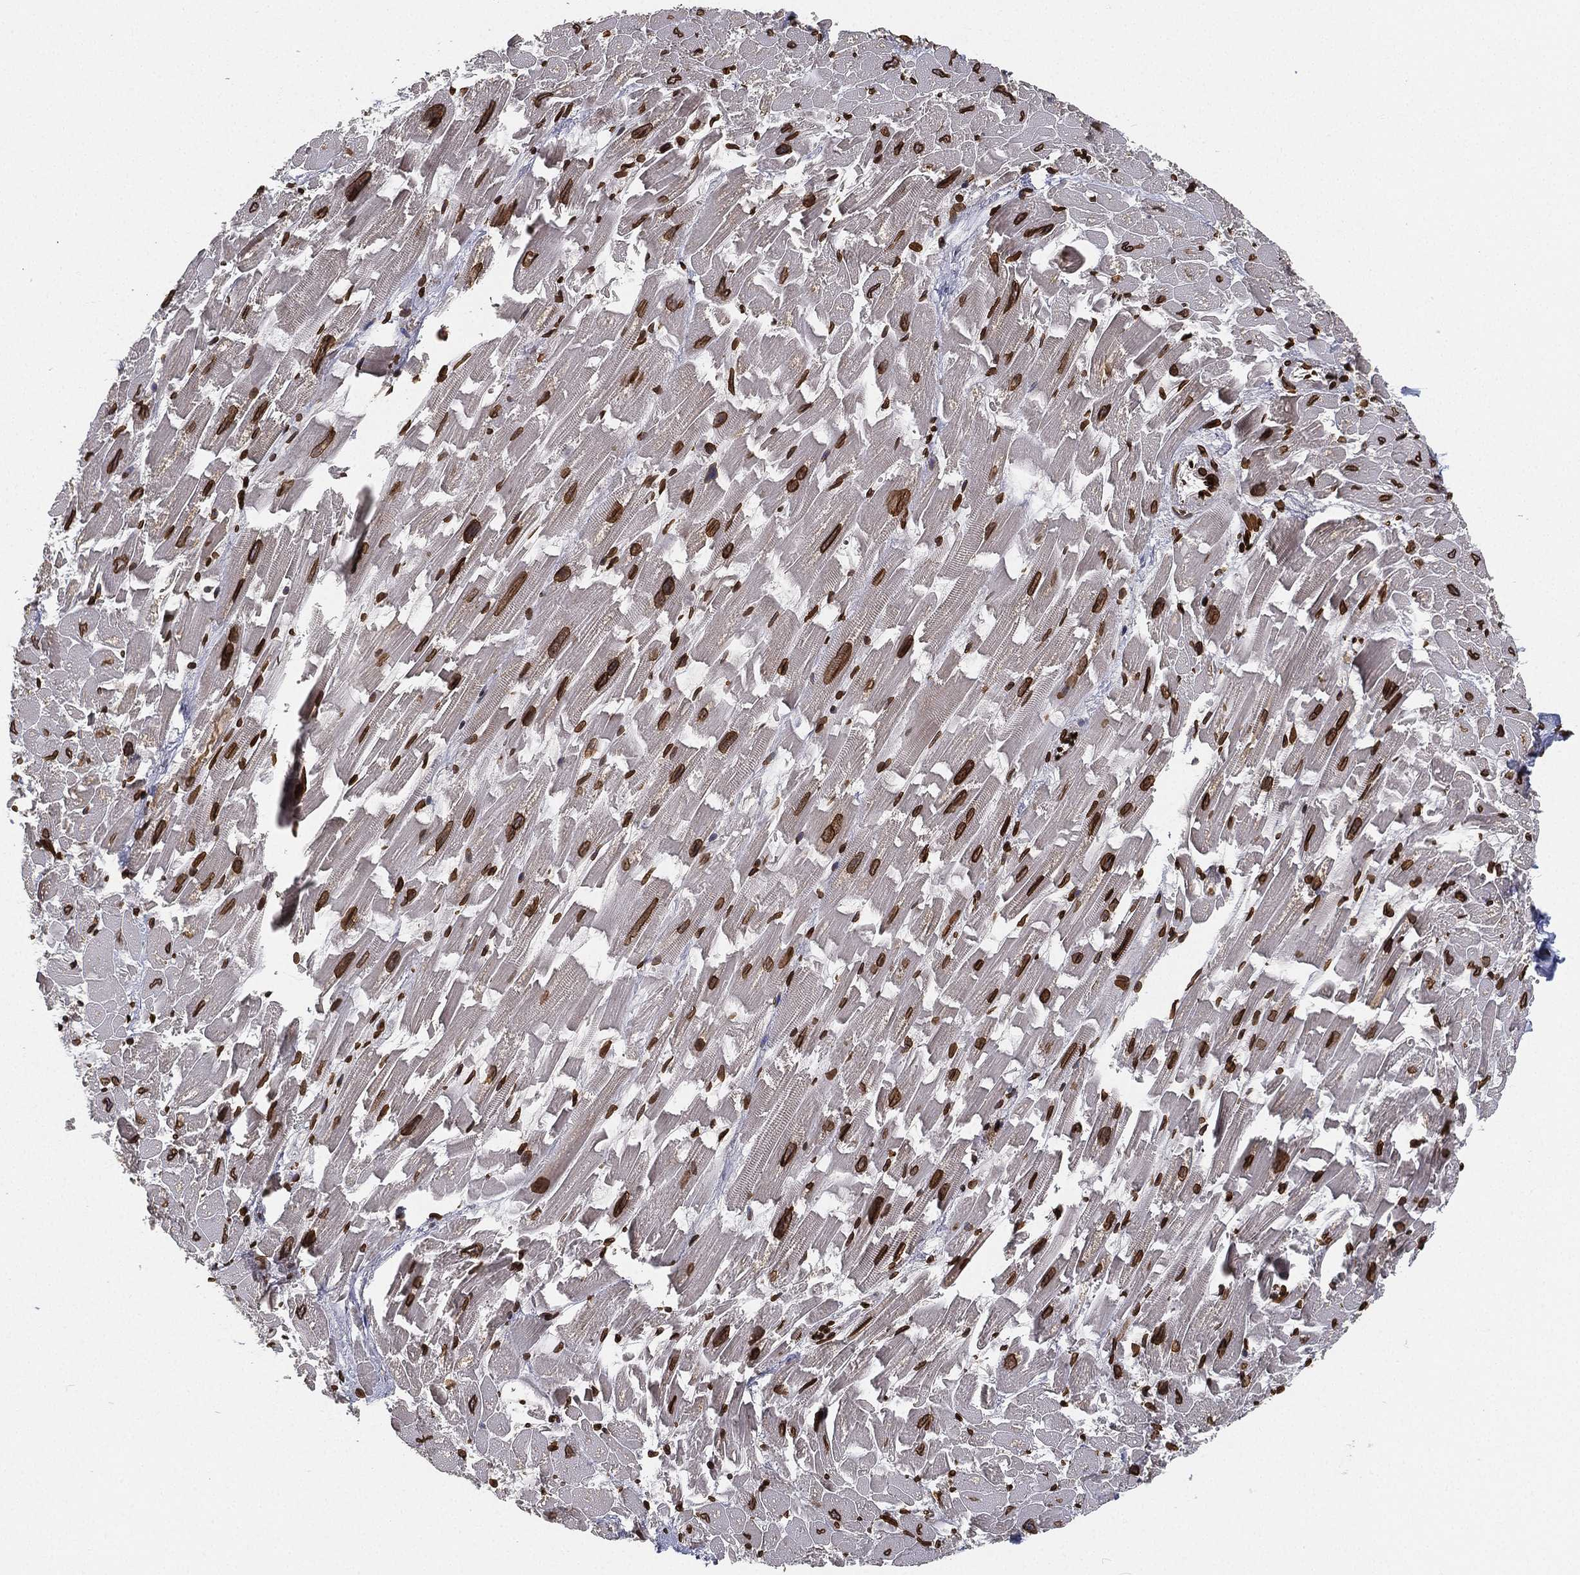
{"staining": {"intensity": "strong", "quantity": ">75%", "location": "cytoplasmic/membranous,nuclear"}, "tissue": "heart muscle", "cell_type": "Cardiomyocytes", "image_type": "normal", "snomed": [{"axis": "morphology", "description": "Normal tissue, NOS"}, {"axis": "topography", "description": "Heart"}], "caption": "DAB immunohistochemical staining of benign human heart muscle reveals strong cytoplasmic/membranous,nuclear protein staining in about >75% of cardiomyocytes. (brown staining indicates protein expression, while blue staining denotes nuclei).", "gene": "PALB2", "patient": {"sex": "female", "age": 64}}